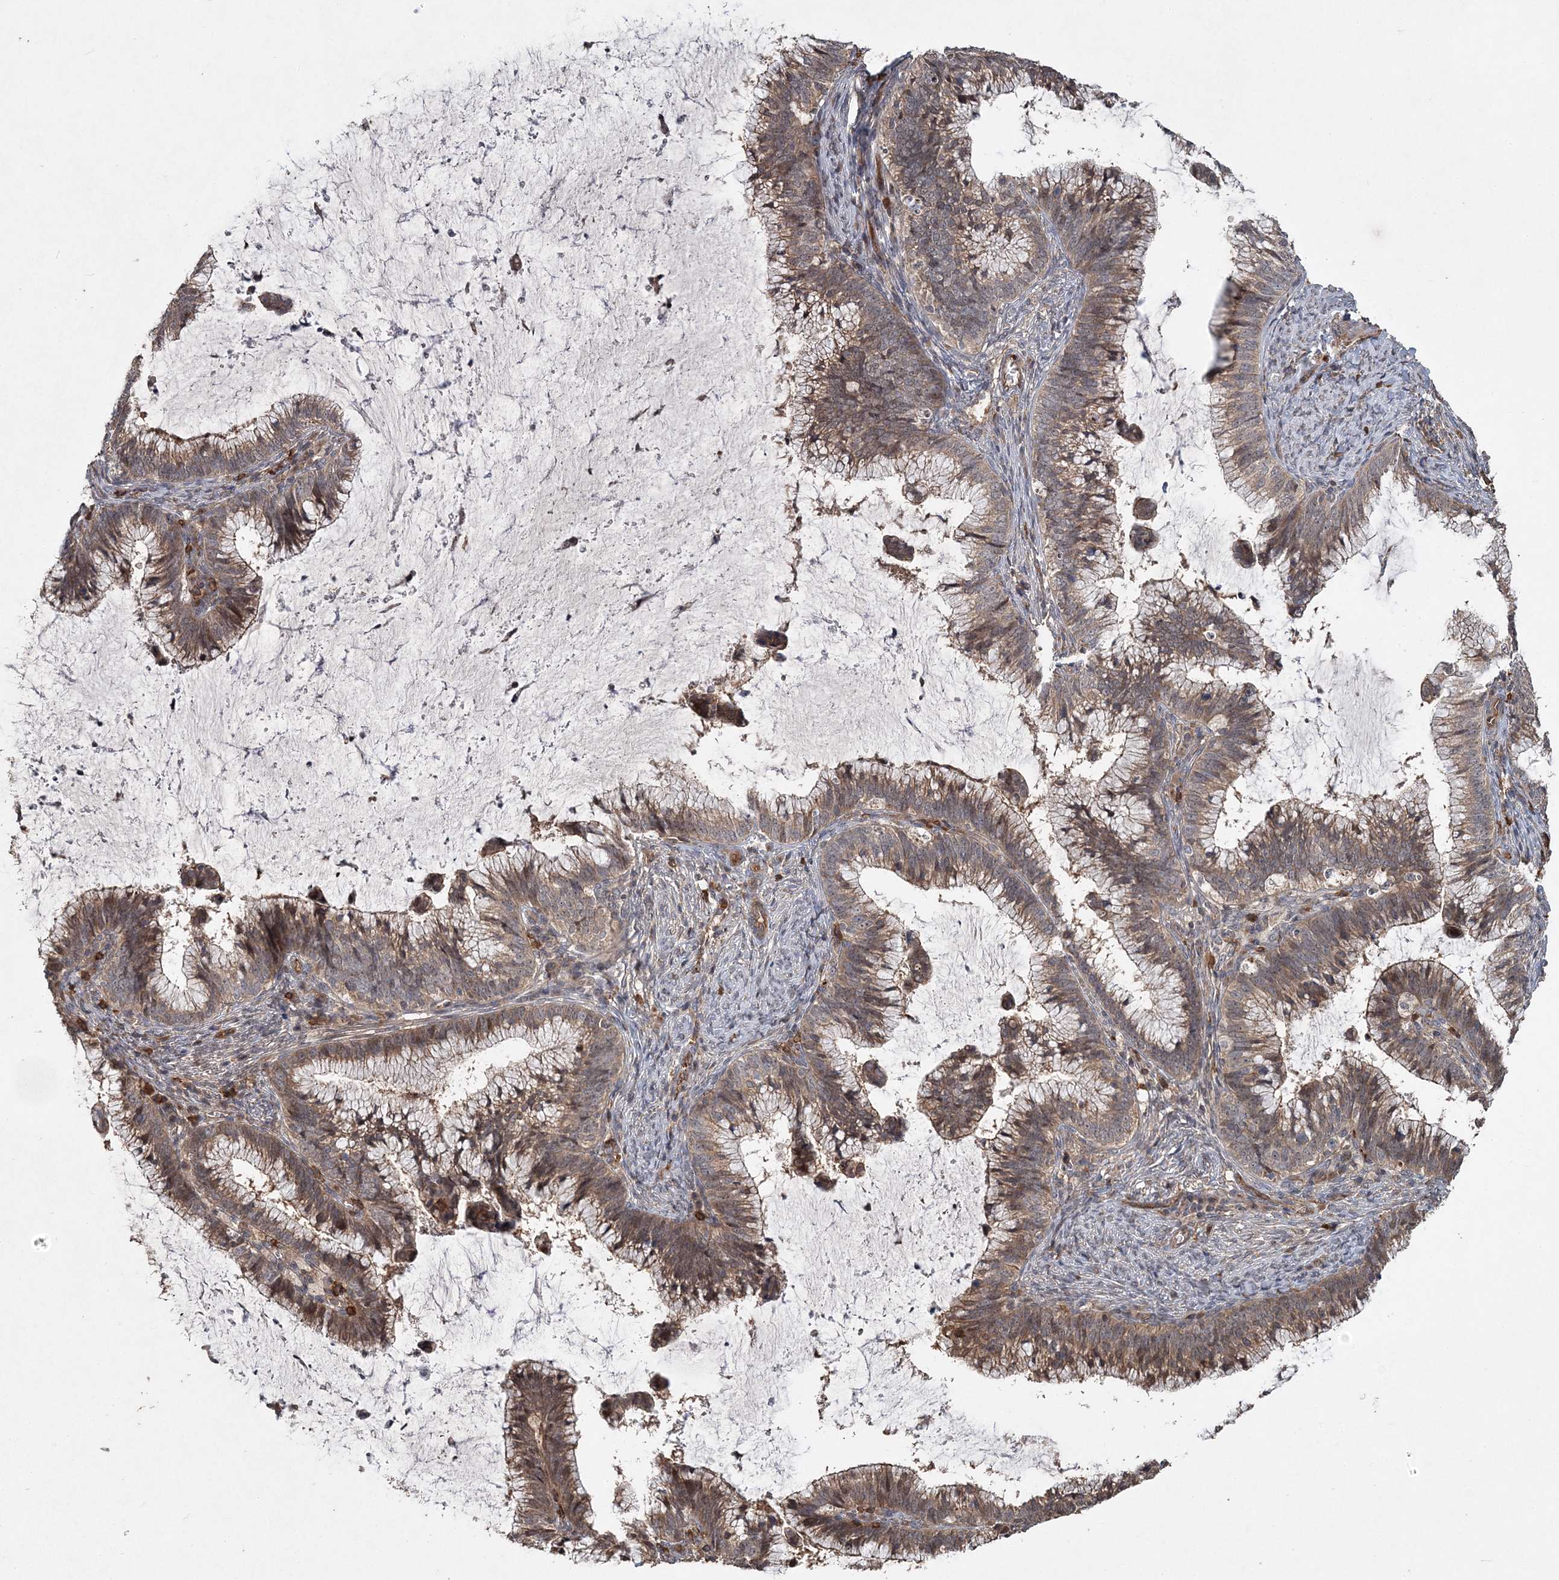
{"staining": {"intensity": "moderate", "quantity": ">75%", "location": "cytoplasmic/membranous"}, "tissue": "cervical cancer", "cell_type": "Tumor cells", "image_type": "cancer", "snomed": [{"axis": "morphology", "description": "Adenocarcinoma, NOS"}, {"axis": "topography", "description": "Cervix"}], "caption": "Cervical cancer (adenocarcinoma) stained with a protein marker reveals moderate staining in tumor cells.", "gene": "HYCC2", "patient": {"sex": "female", "age": 36}}